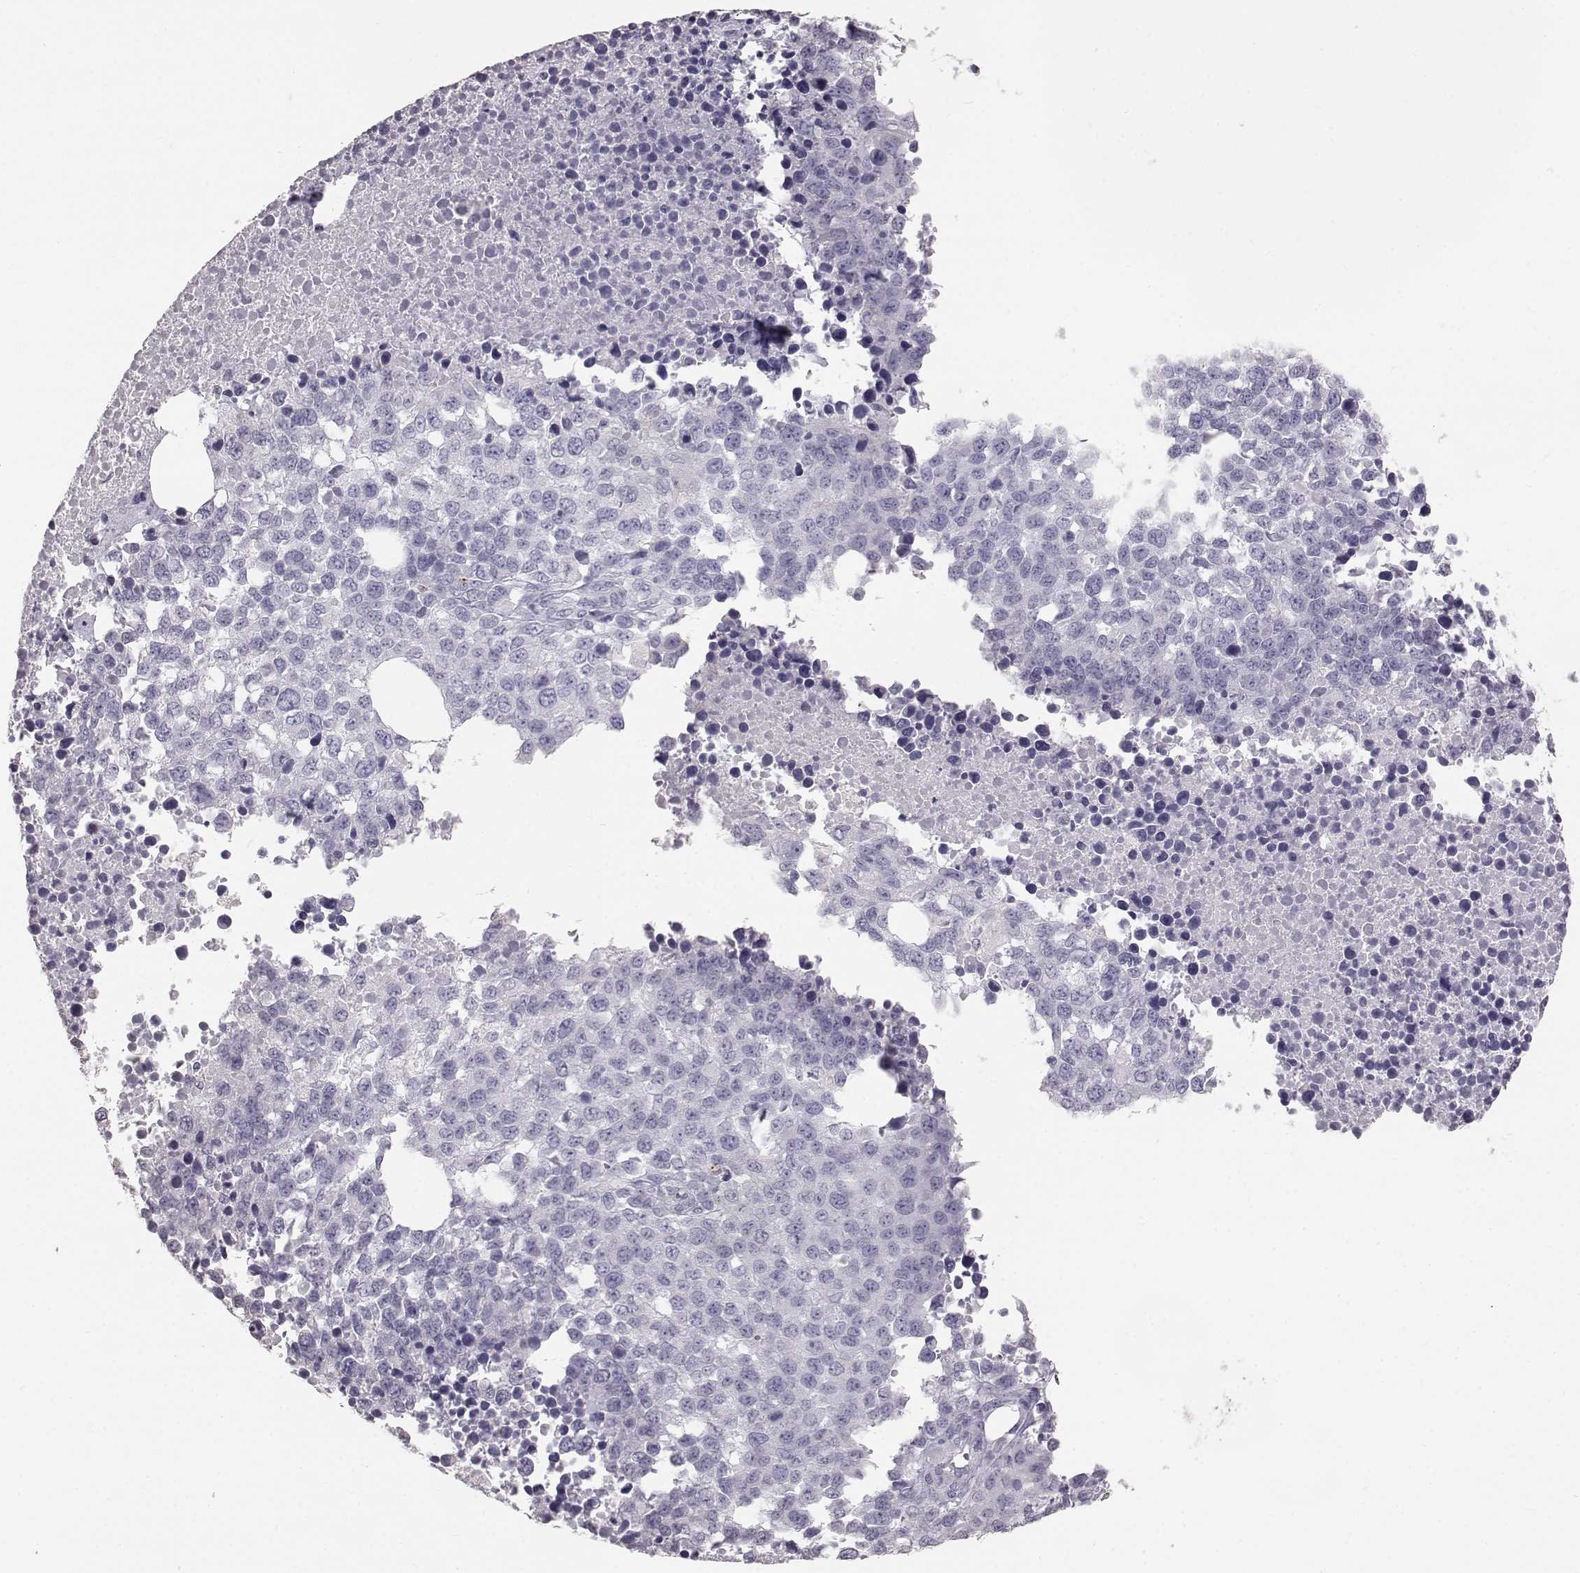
{"staining": {"intensity": "negative", "quantity": "none", "location": "none"}, "tissue": "melanoma", "cell_type": "Tumor cells", "image_type": "cancer", "snomed": [{"axis": "morphology", "description": "Malignant melanoma, Metastatic site"}, {"axis": "topography", "description": "Skin"}], "caption": "High magnification brightfield microscopy of malignant melanoma (metastatic site) stained with DAB (3,3'-diaminobenzidine) (brown) and counterstained with hematoxylin (blue): tumor cells show no significant positivity.", "gene": "KRT33A", "patient": {"sex": "male", "age": 84}}